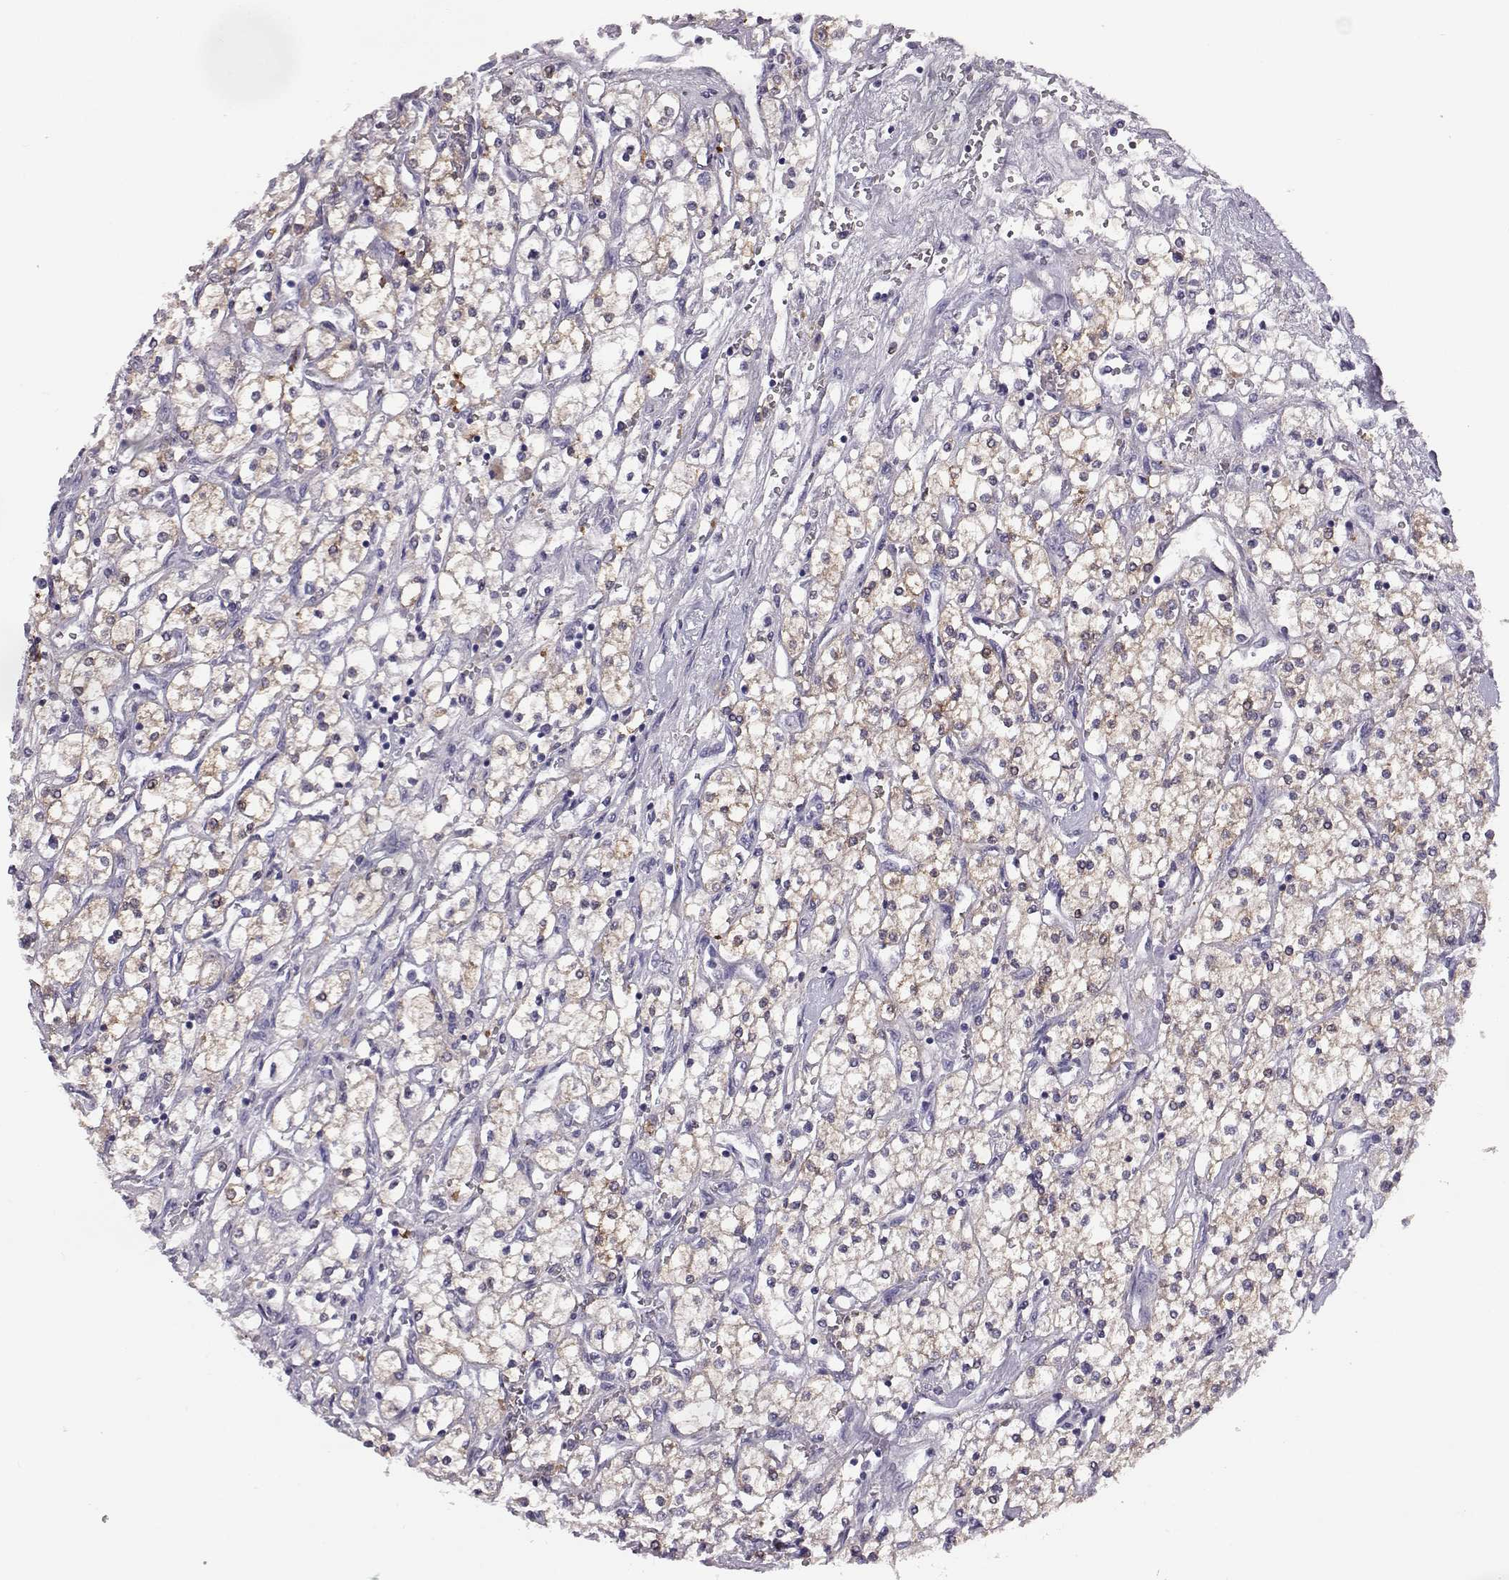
{"staining": {"intensity": "moderate", "quantity": ">75%", "location": "cytoplasmic/membranous"}, "tissue": "renal cancer", "cell_type": "Tumor cells", "image_type": "cancer", "snomed": [{"axis": "morphology", "description": "Adenocarcinoma, NOS"}, {"axis": "topography", "description": "Kidney"}], "caption": "This is a histology image of immunohistochemistry (IHC) staining of renal adenocarcinoma, which shows moderate expression in the cytoplasmic/membranous of tumor cells.", "gene": "ADGRG5", "patient": {"sex": "male", "age": 80}}